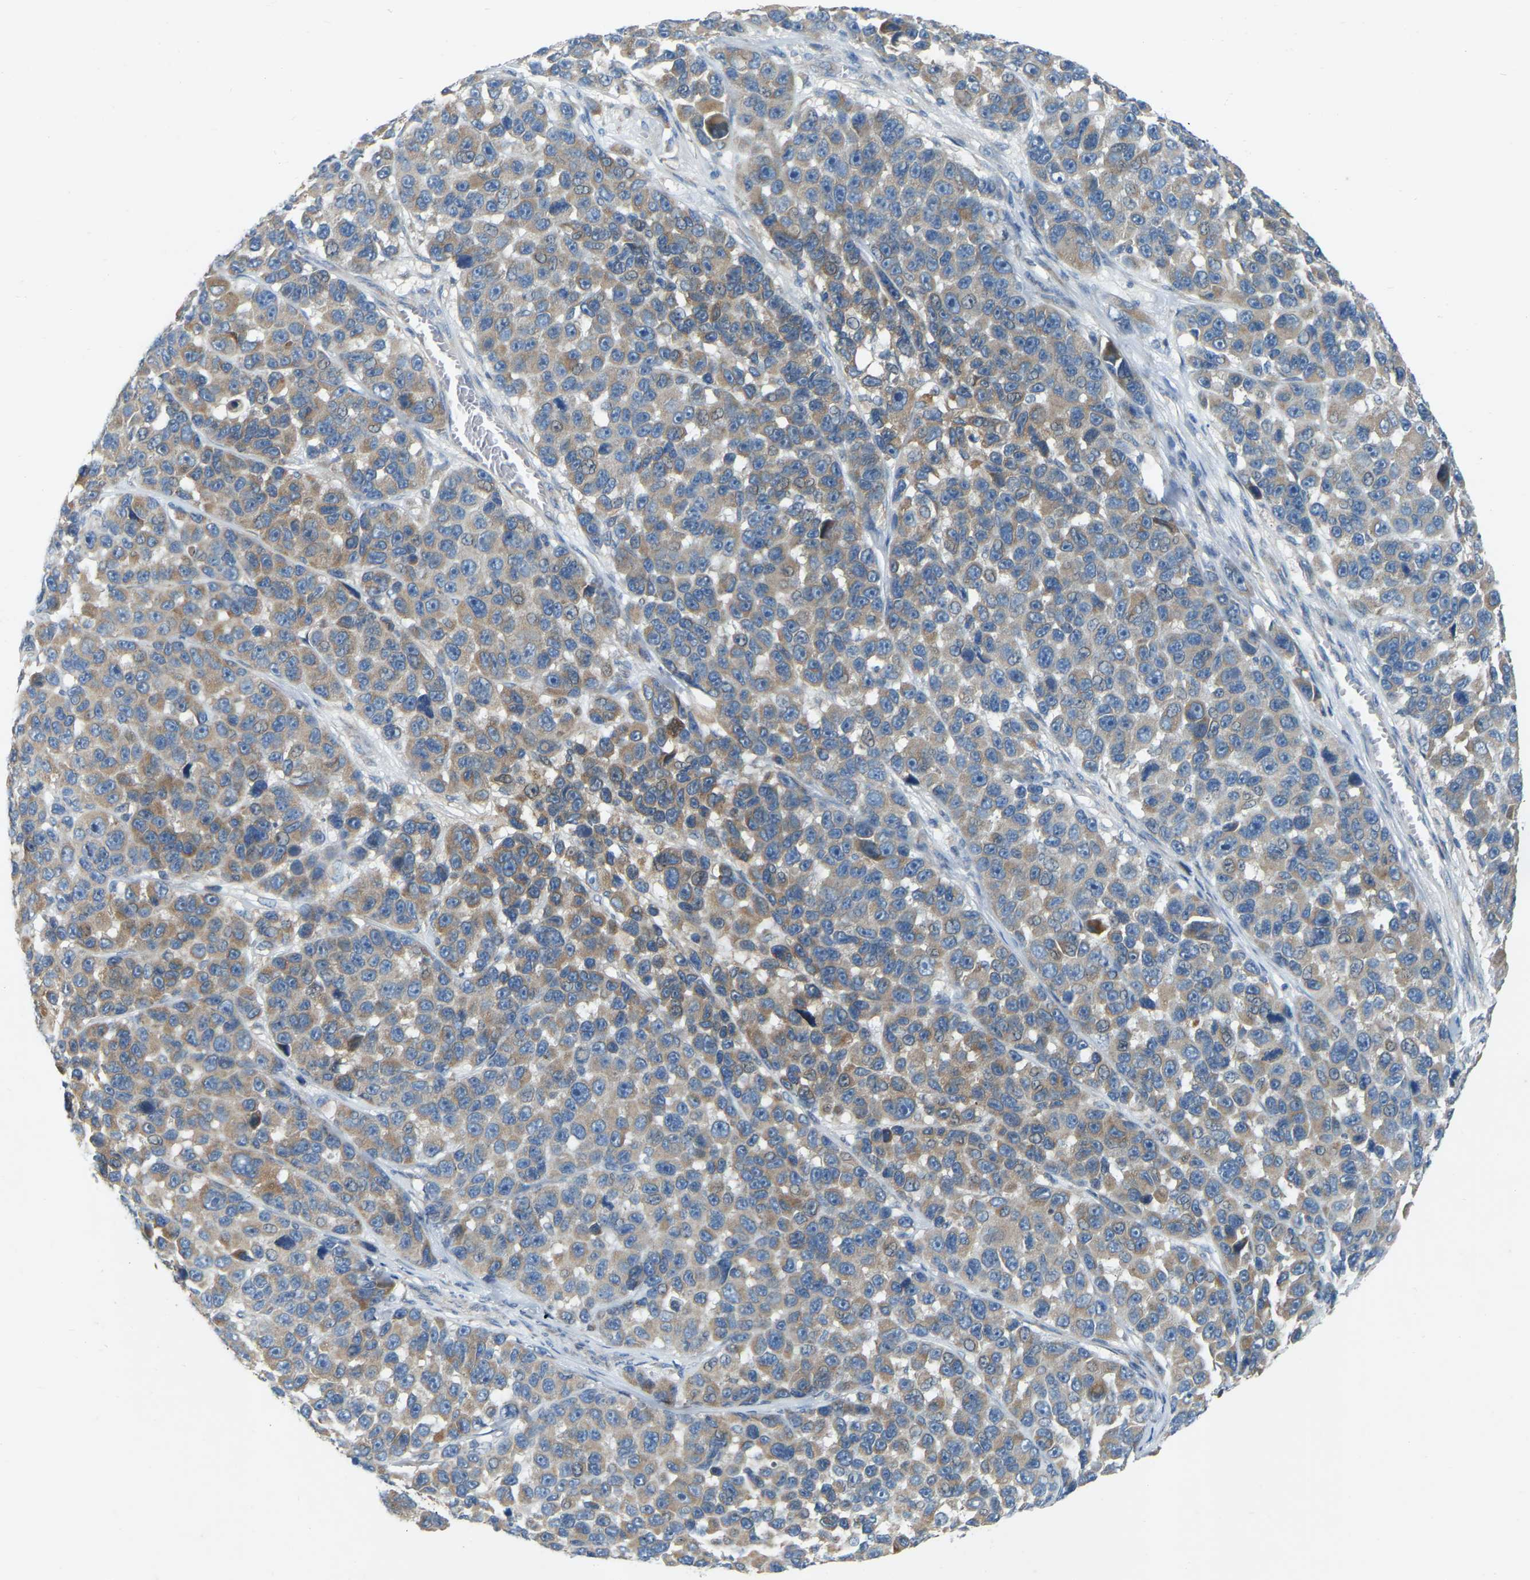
{"staining": {"intensity": "moderate", "quantity": "25%-75%", "location": "cytoplasmic/membranous"}, "tissue": "melanoma", "cell_type": "Tumor cells", "image_type": "cancer", "snomed": [{"axis": "morphology", "description": "Malignant melanoma, NOS"}, {"axis": "topography", "description": "Skin"}], "caption": "Protein staining of malignant melanoma tissue exhibits moderate cytoplasmic/membranous staining in approximately 25%-75% of tumor cells.", "gene": "PARL", "patient": {"sex": "male", "age": 53}}